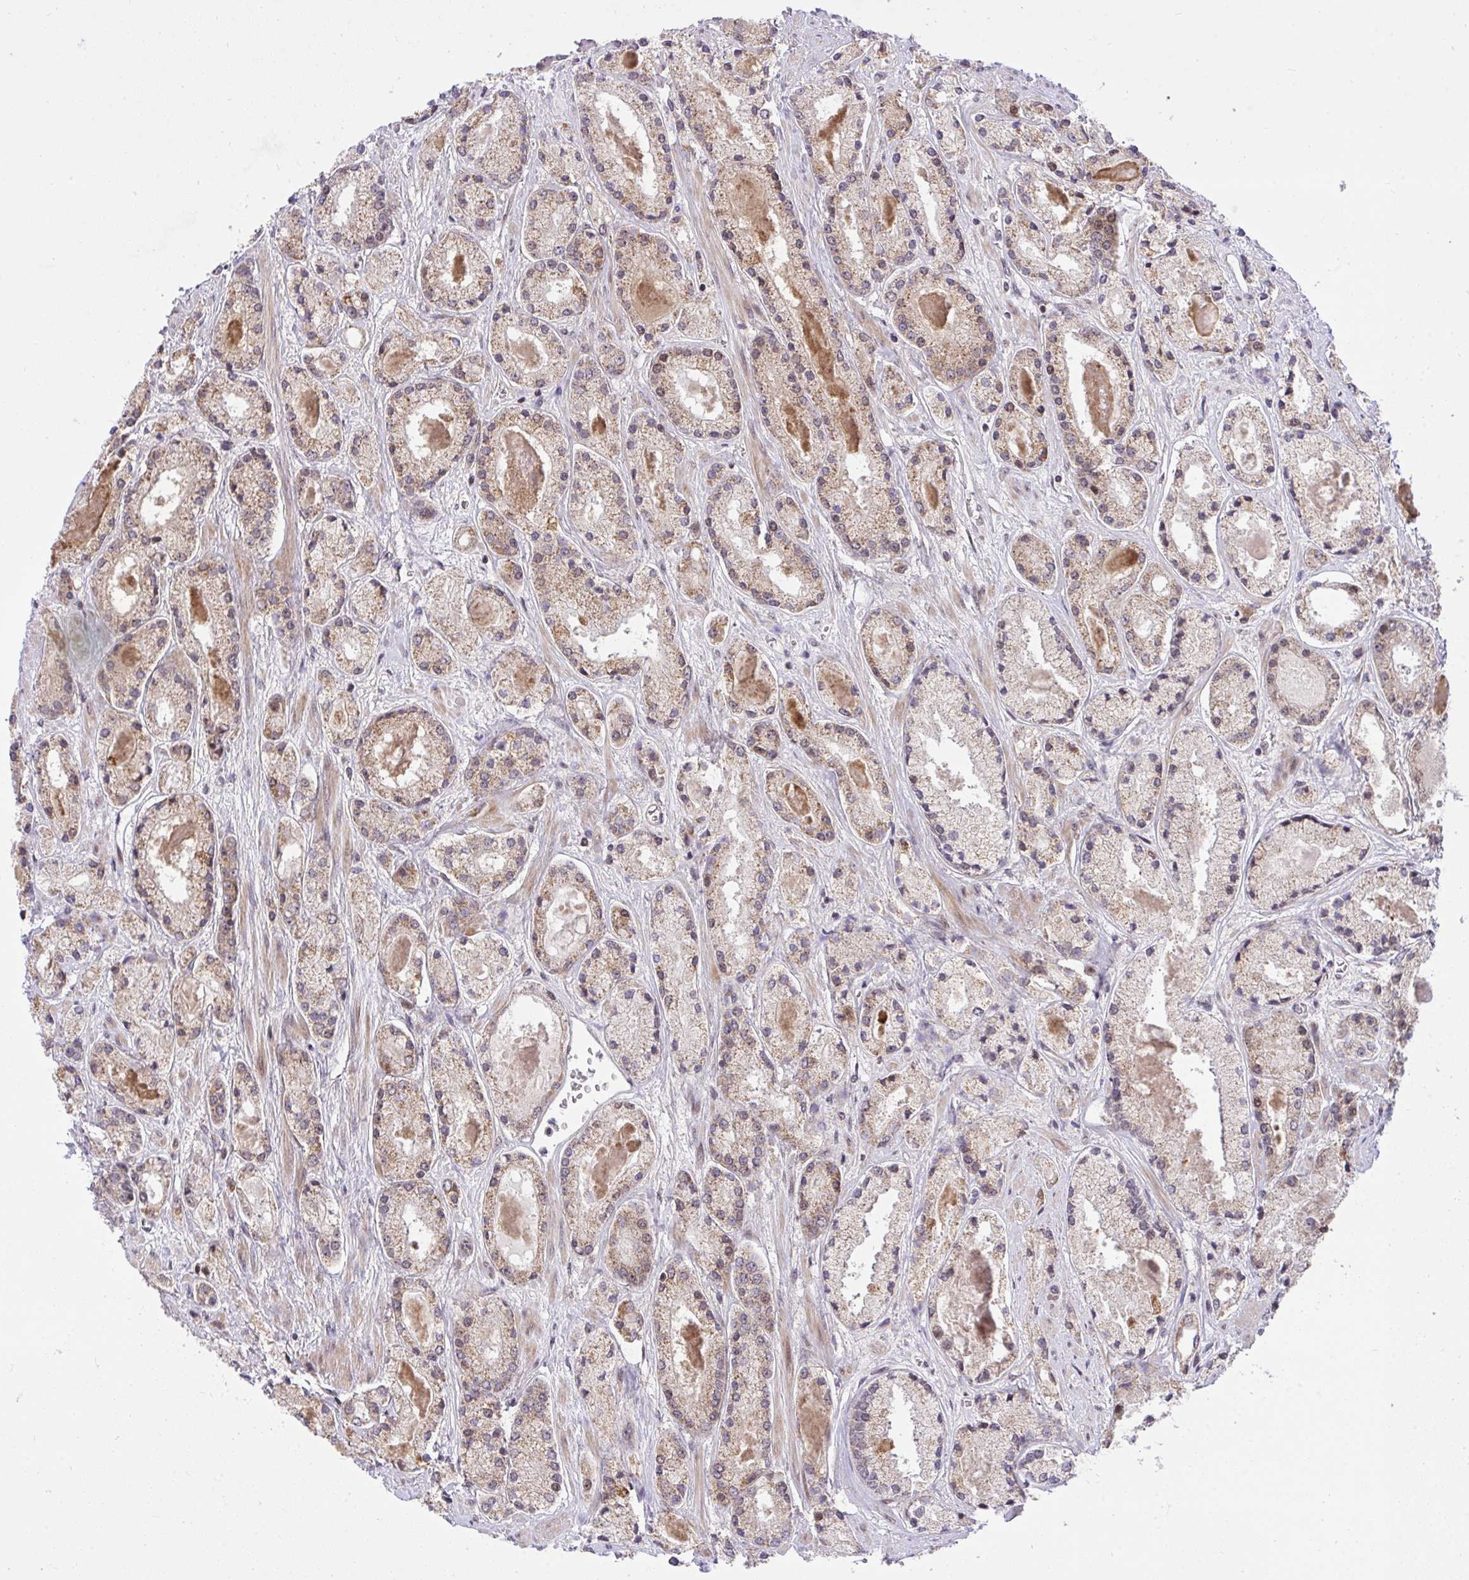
{"staining": {"intensity": "moderate", "quantity": "<25%", "location": "cytoplasmic/membranous"}, "tissue": "prostate cancer", "cell_type": "Tumor cells", "image_type": "cancer", "snomed": [{"axis": "morphology", "description": "Adenocarcinoma, High grade"}, {"axis": "topography", "description": "Prostate"}], "caption": "Moderate cytoplasmic/membranous positivity is appreciated in approximately <25% of tumor cells in prostate adenocarcinoma (high-grade).", "gene": "ERI1", "patient": {"sex": "male", "age": 67}}